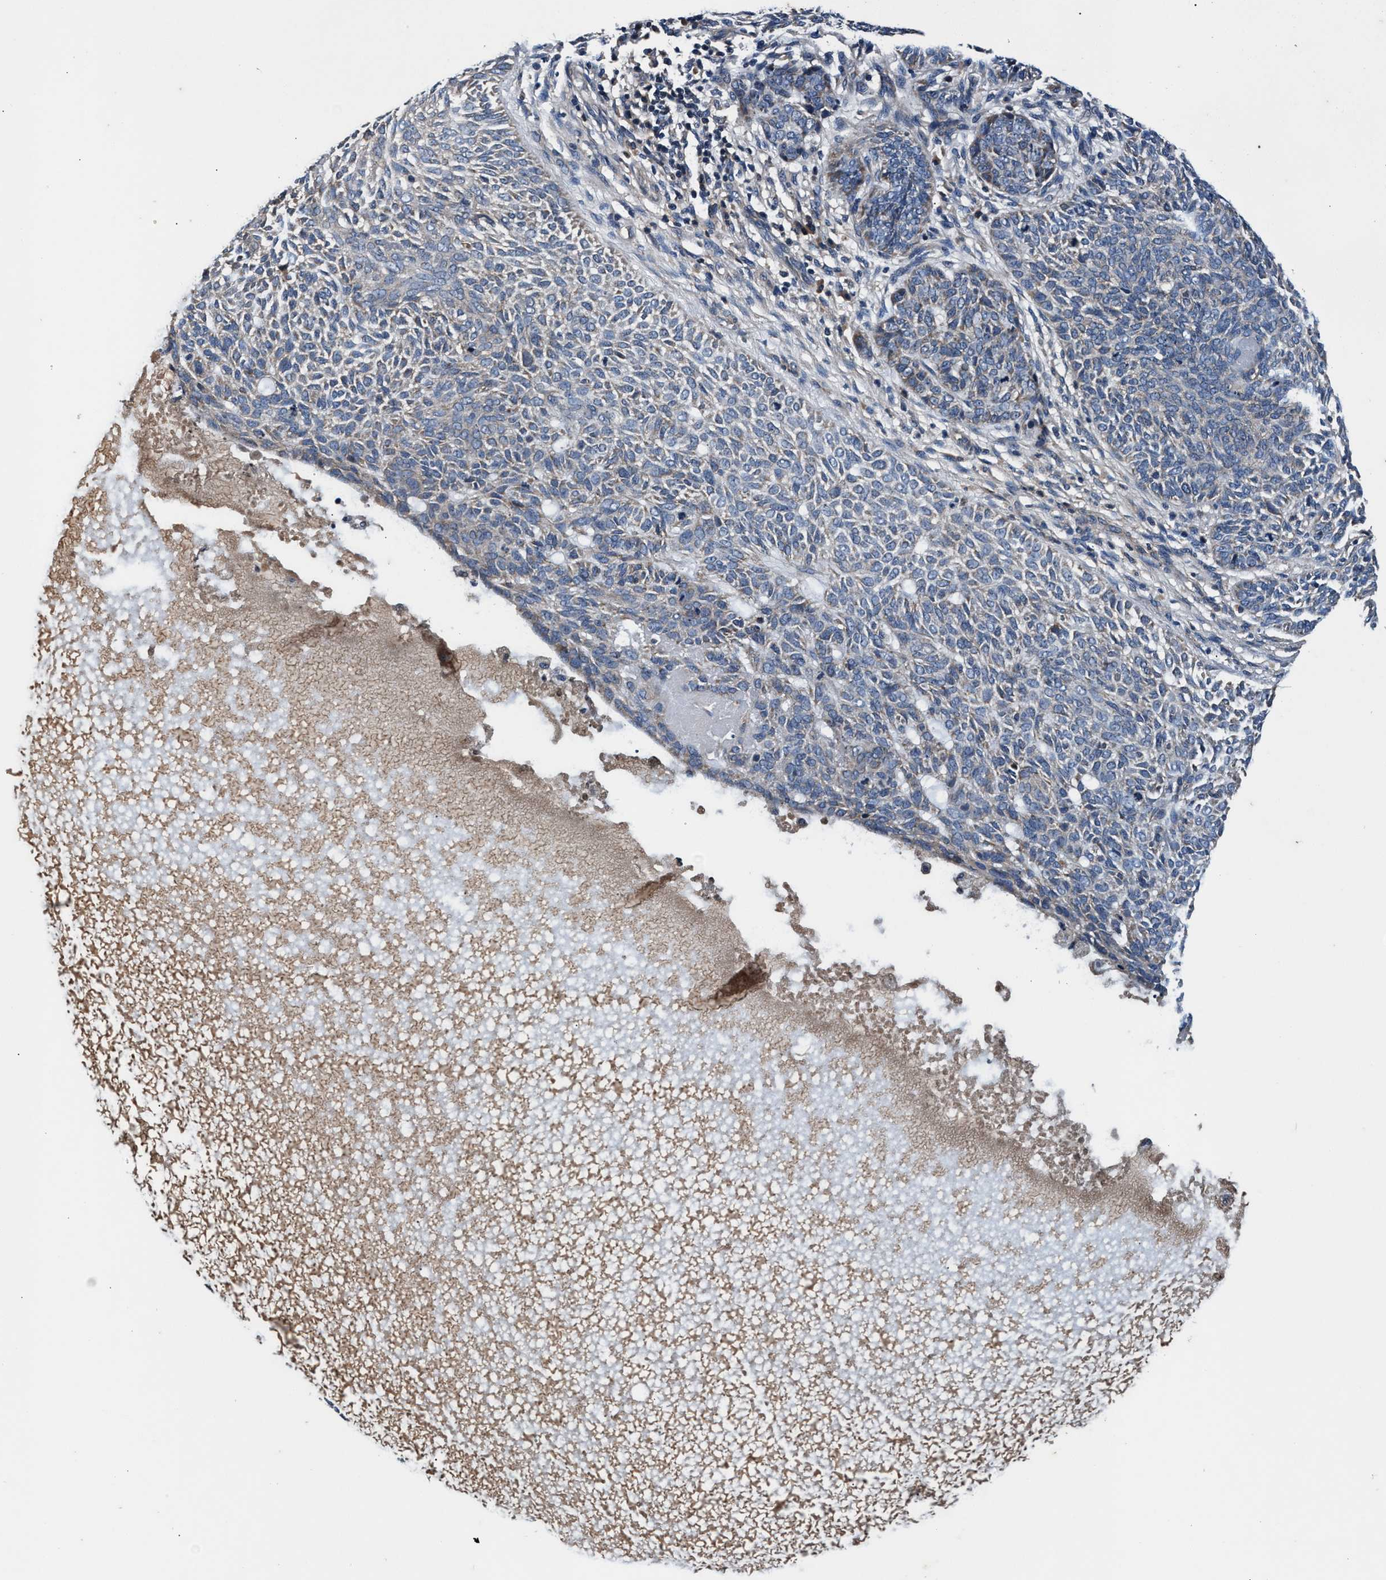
{"staining": {"intensity": "weak", "quantity": "25%-75%", "location": "cytoplasmic/membranous"}, "tissue": "skin cancer", "cell_type": "Tumor cells", "image_type": "cancer", "snomed": [{"axis": "morphology", "description": "Basal cell carcinoma"}, {"axis": "topography", "description": "Skin"}], "caption": "Human basal cell carcinoma (skin) stained with a protein marker displays weak staining in tumor cells.", "gene": "IMMT", "patient": {"sex": "male", "age": 87}}